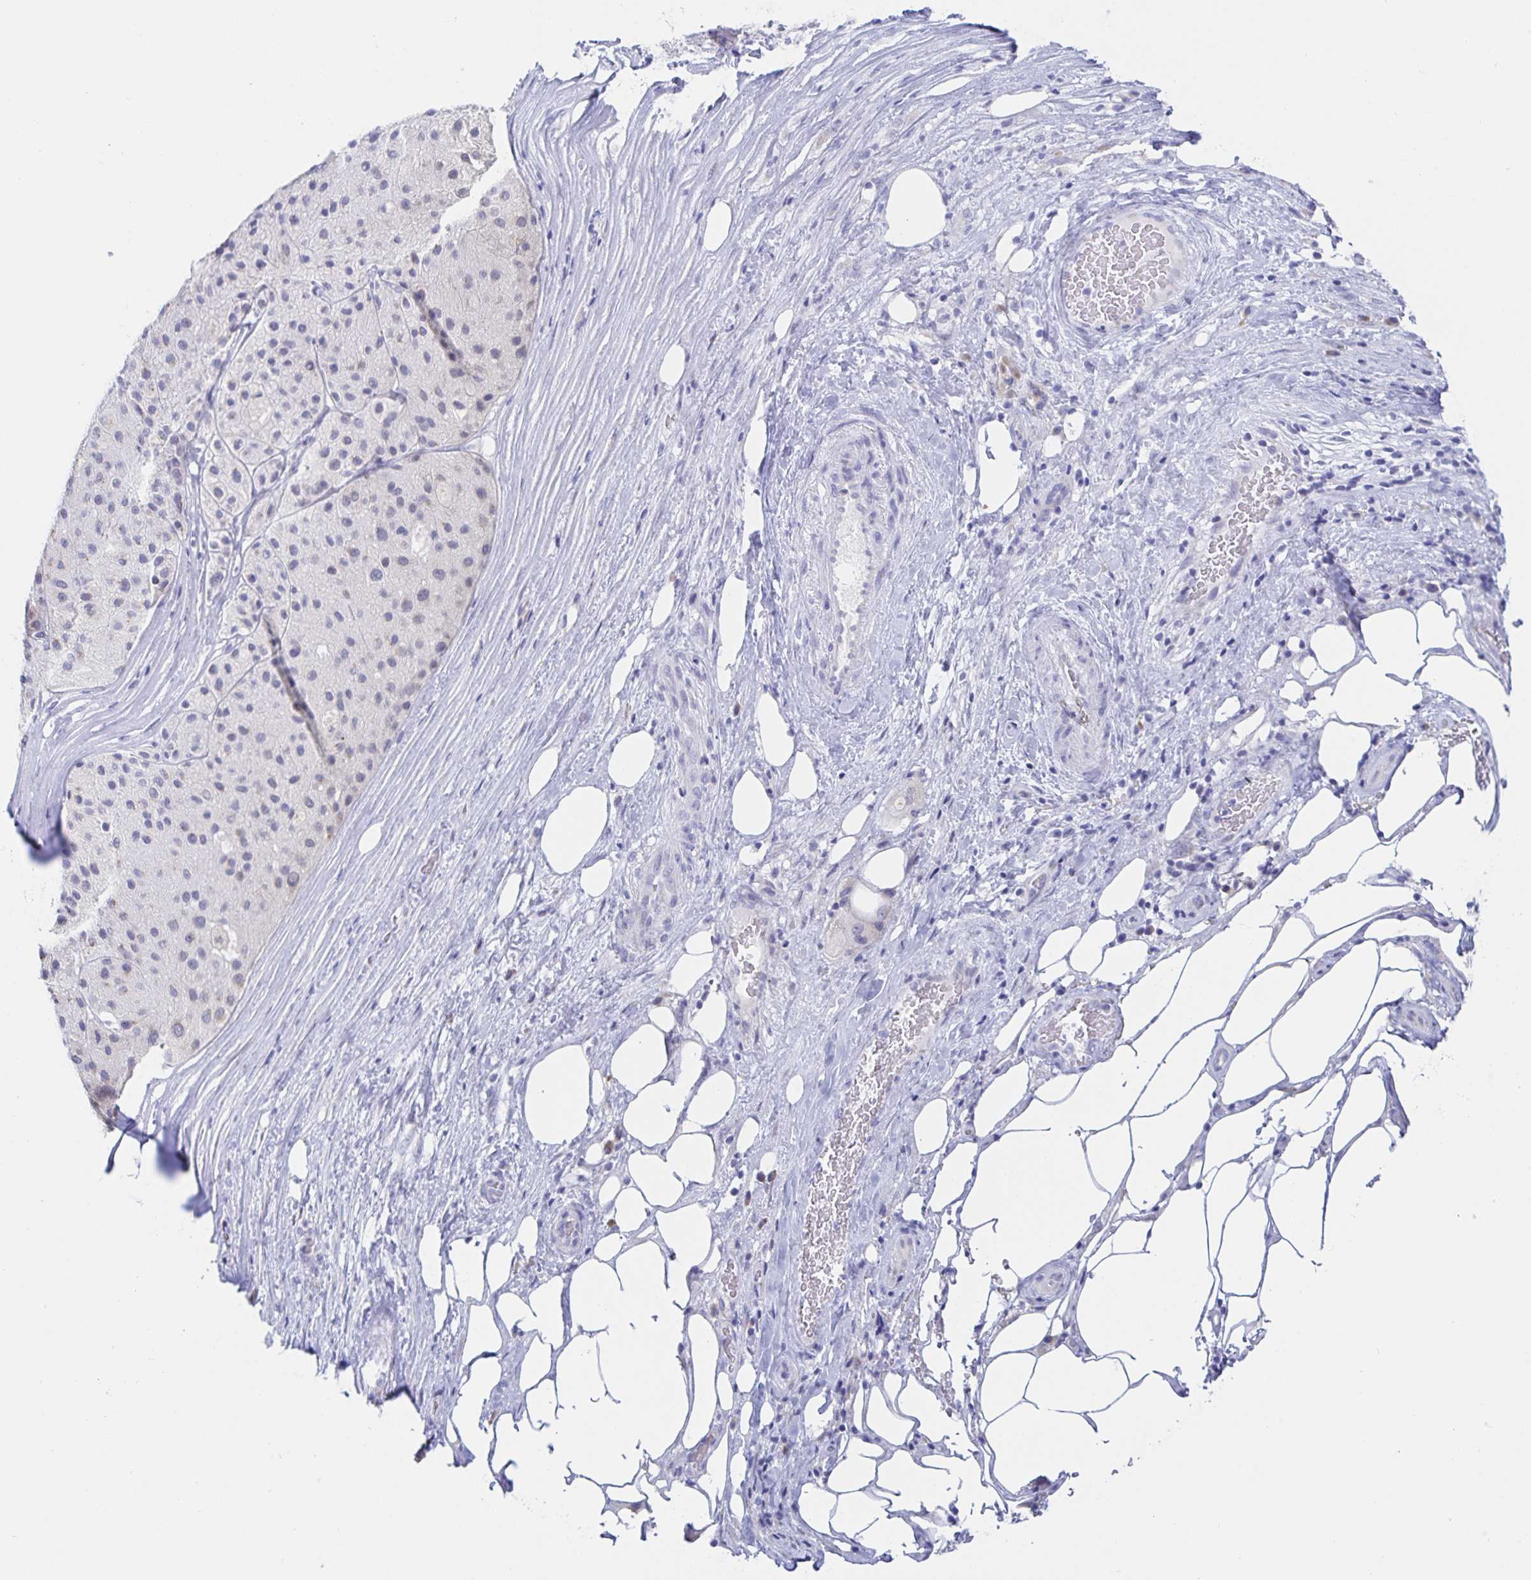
{"staining": {"intensity": "negative", "quantity": "none", "location": "none"}, "tissue": "melanoma", "cell_type": "Tumor cells", "image_type": "cancer", "snomed": [{"axis": "morphology", "description": "Malignant melanoma, Metastatic site"}, {"axis": "topography", "description": "Smooth muscle"}], "caption": "The photomicrograph shows no significant expression in tumor cells of melanoma.", "gene": "SIAH3", "patient": {"sex": "male", "age": 41}}